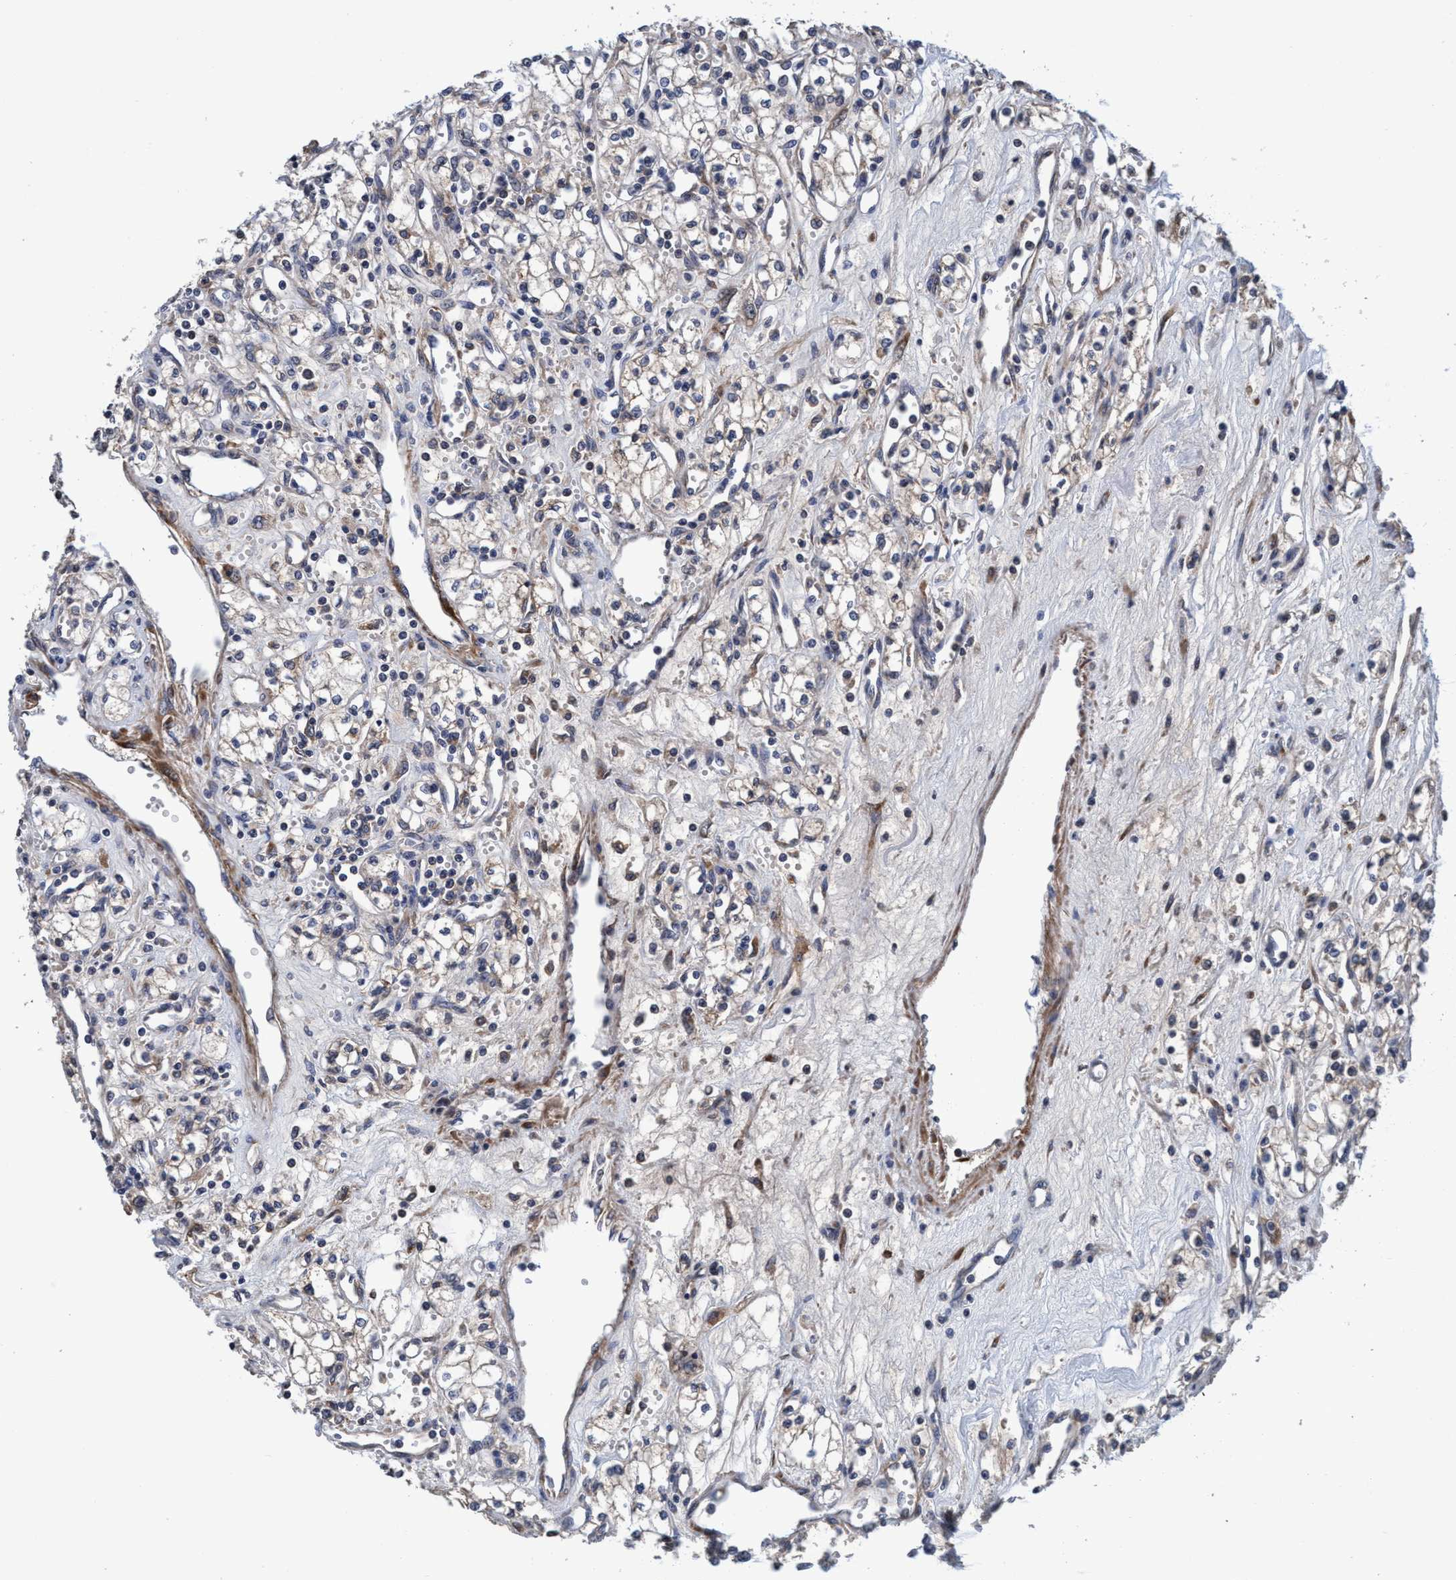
{"staining": {"intensity": "weak", "quantity": ">75%", "location": "cytoplasmic/membranous"}, "tissue": "renal cancer", "cell_type": "Tumor cells", "image_type": "cancer", "snomed": [{"axis": "morphology", "description": "Adenocarcinoma, NOS"}, {"axis": "topography", "description": "Kidney"}], "caption": "DAB immunohistochemical staining of human renal adenocarcinoma displays weak cytoplasmic/membranous protein staining in about >75% of tumor cells. Nuclei are stained in blue.", "gene": "CALCOCO2", "patient": {"sex": "male", "age": 59}}